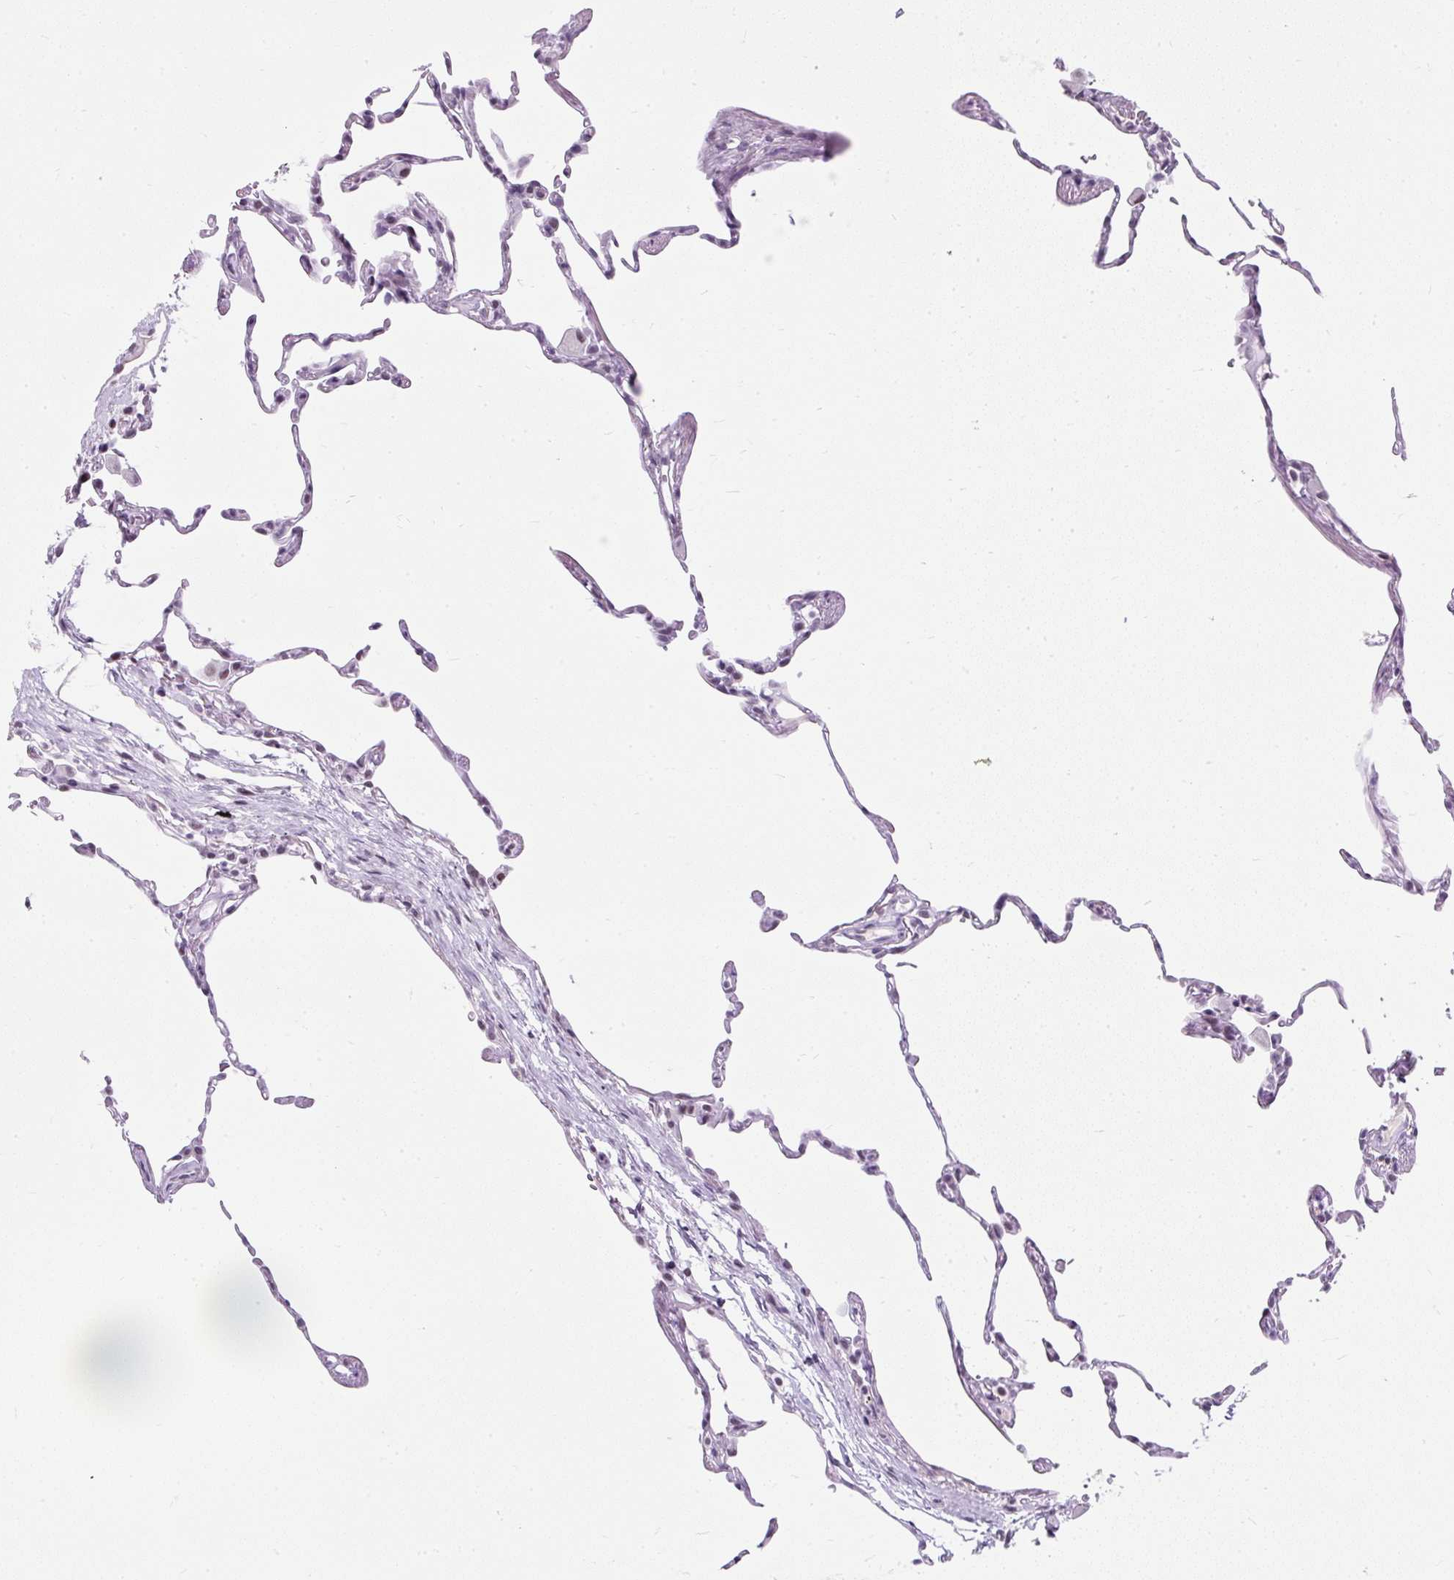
{"staining": {"intensity": "weak", "quantity": "<25%", "location": "nuclear"}, "tissue": "lung", "cell_type": "Alveolar cells", "image_type": "normal", "snomed": [{"axis": "morphology", "description": "Normal tissue, NOS"}, {"axis": "topography", "description": "Lung"}], "caption": "Photomicrograph shows no protein expression in alveolar cells of normal lung.", "gene": "PLCXD2", "patient": {"sex": "female", "age": 57}}